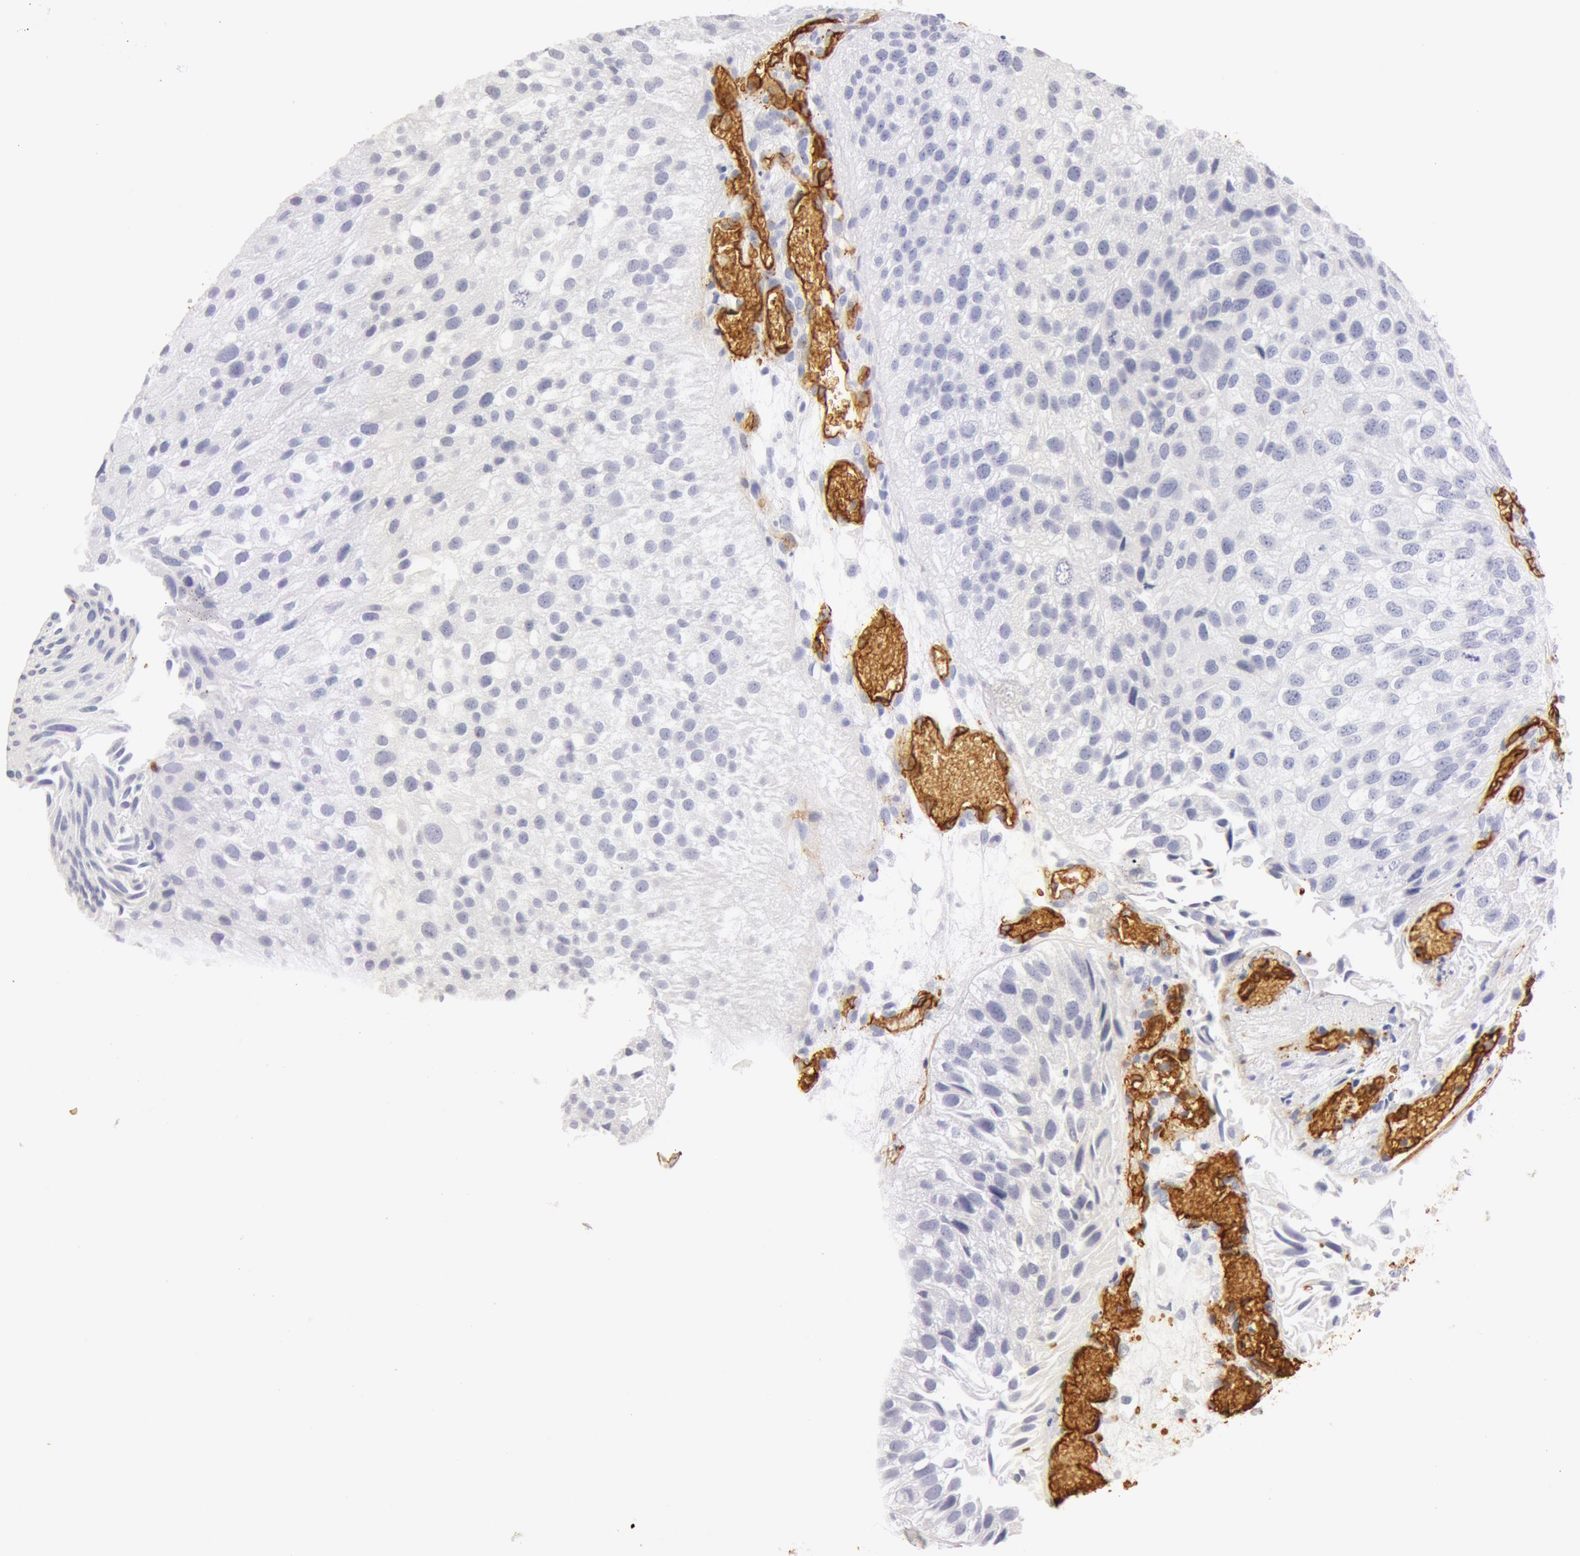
{"staining": {"intensity": "negative", "quantity": "none", "location": "none"}, "tissue": "urothelial cancer", "cell_type": "Tumor cells", "image_type": "cancer", "snomed": [{"axis": "morphology", "description": "Urothelial carcinoma, Low grade"}, {"axis": "topography", "description": "Urinary bladder"}], "caption": "An immunohistochemistry (IHC) histopathology image of low-grade urothelial carcinoma is shown. There is no staining in tumor cells of low-grade urothelial carcinoma.", "gene": "AQP1", "patient": {"sex": "female", "age": 89}}